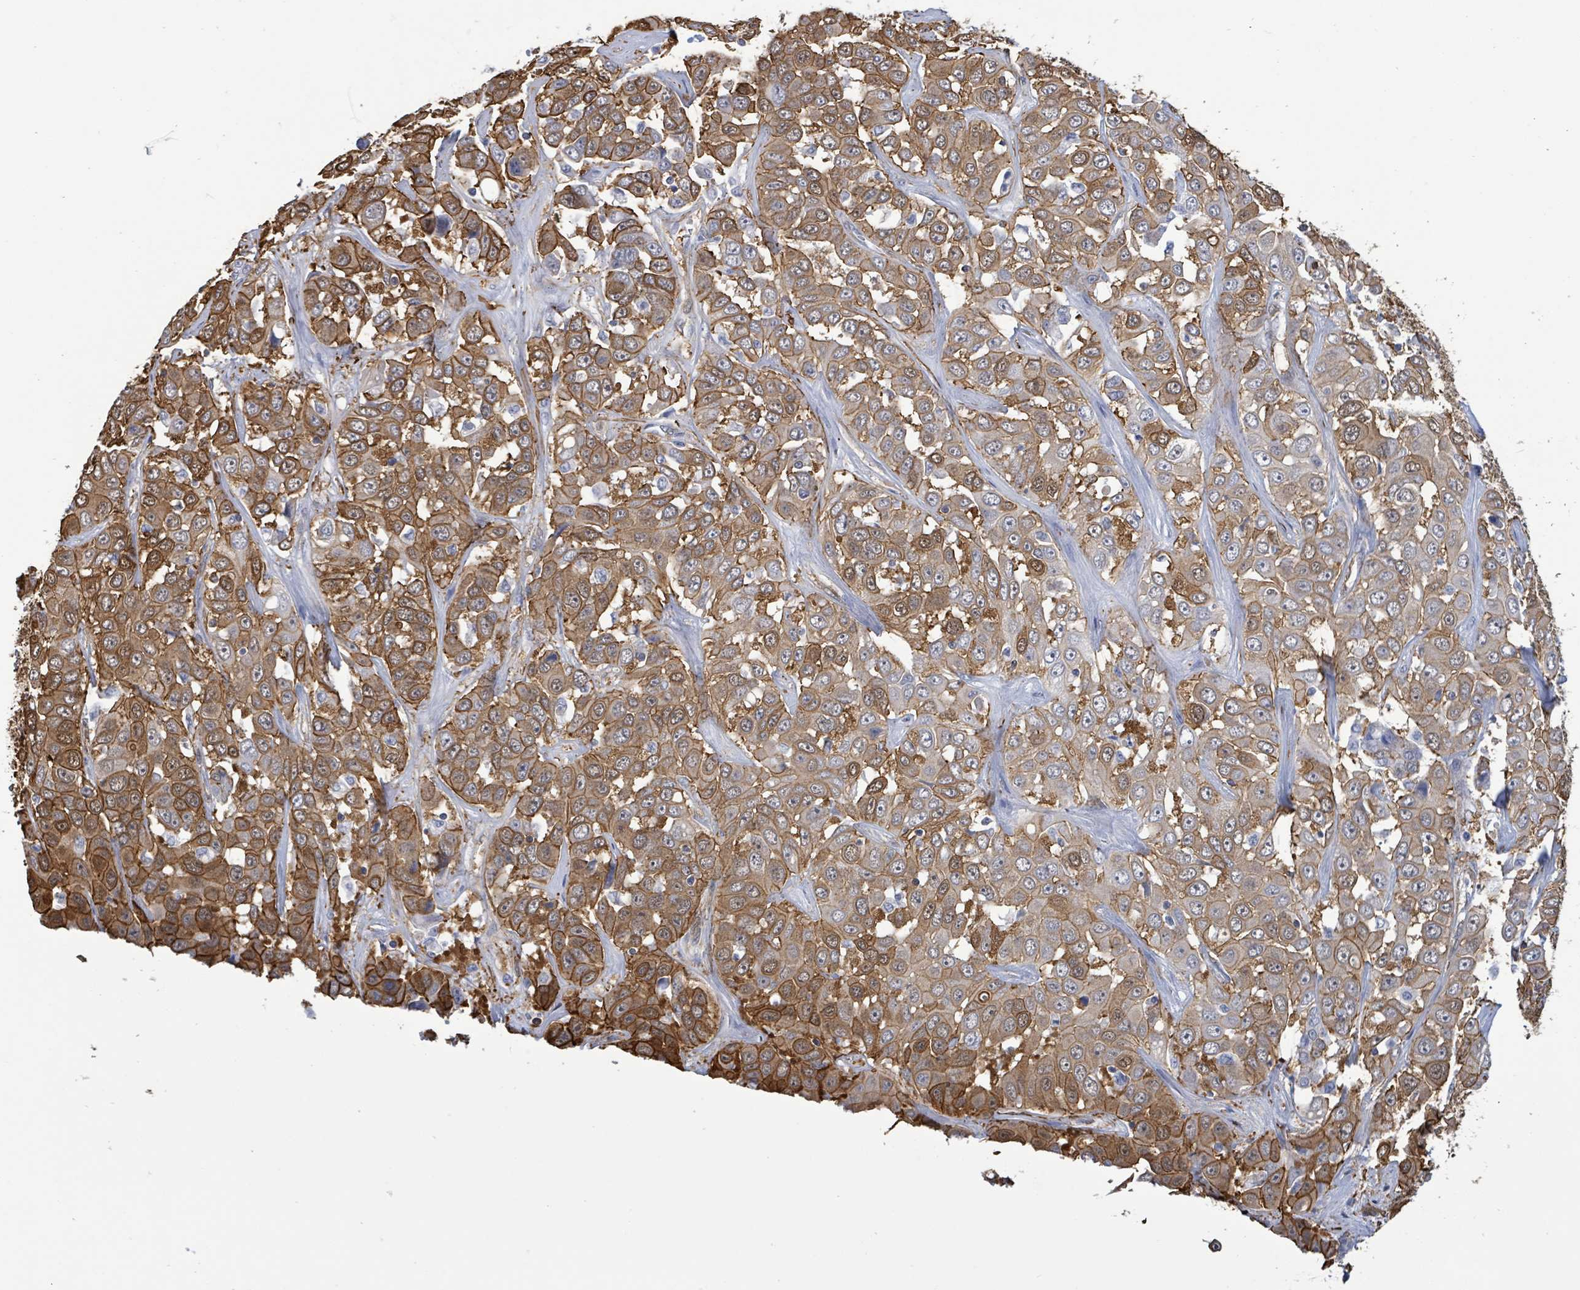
{"staining": {"intensity": "moderate", "quantity": ">75%", "location": "cytoplasmic/membranous"}, "tissue": "liver cancer", "cell_type": "Tumor cells", "image_type": "cancer", "snomed": [{"axis": "morphology", "description": "Cholangiocarcinoma"}, {"axis": "topography", "description": "Liver"}], "caption": "Protein expression analysis of human cholangiocarcinoma (liver) reveals moderate cytoplasmic/membranous expression in about >75% of tumor cells.", "gene": "PRKRIP1", "patient": {"sex": "female", "age": 52}}